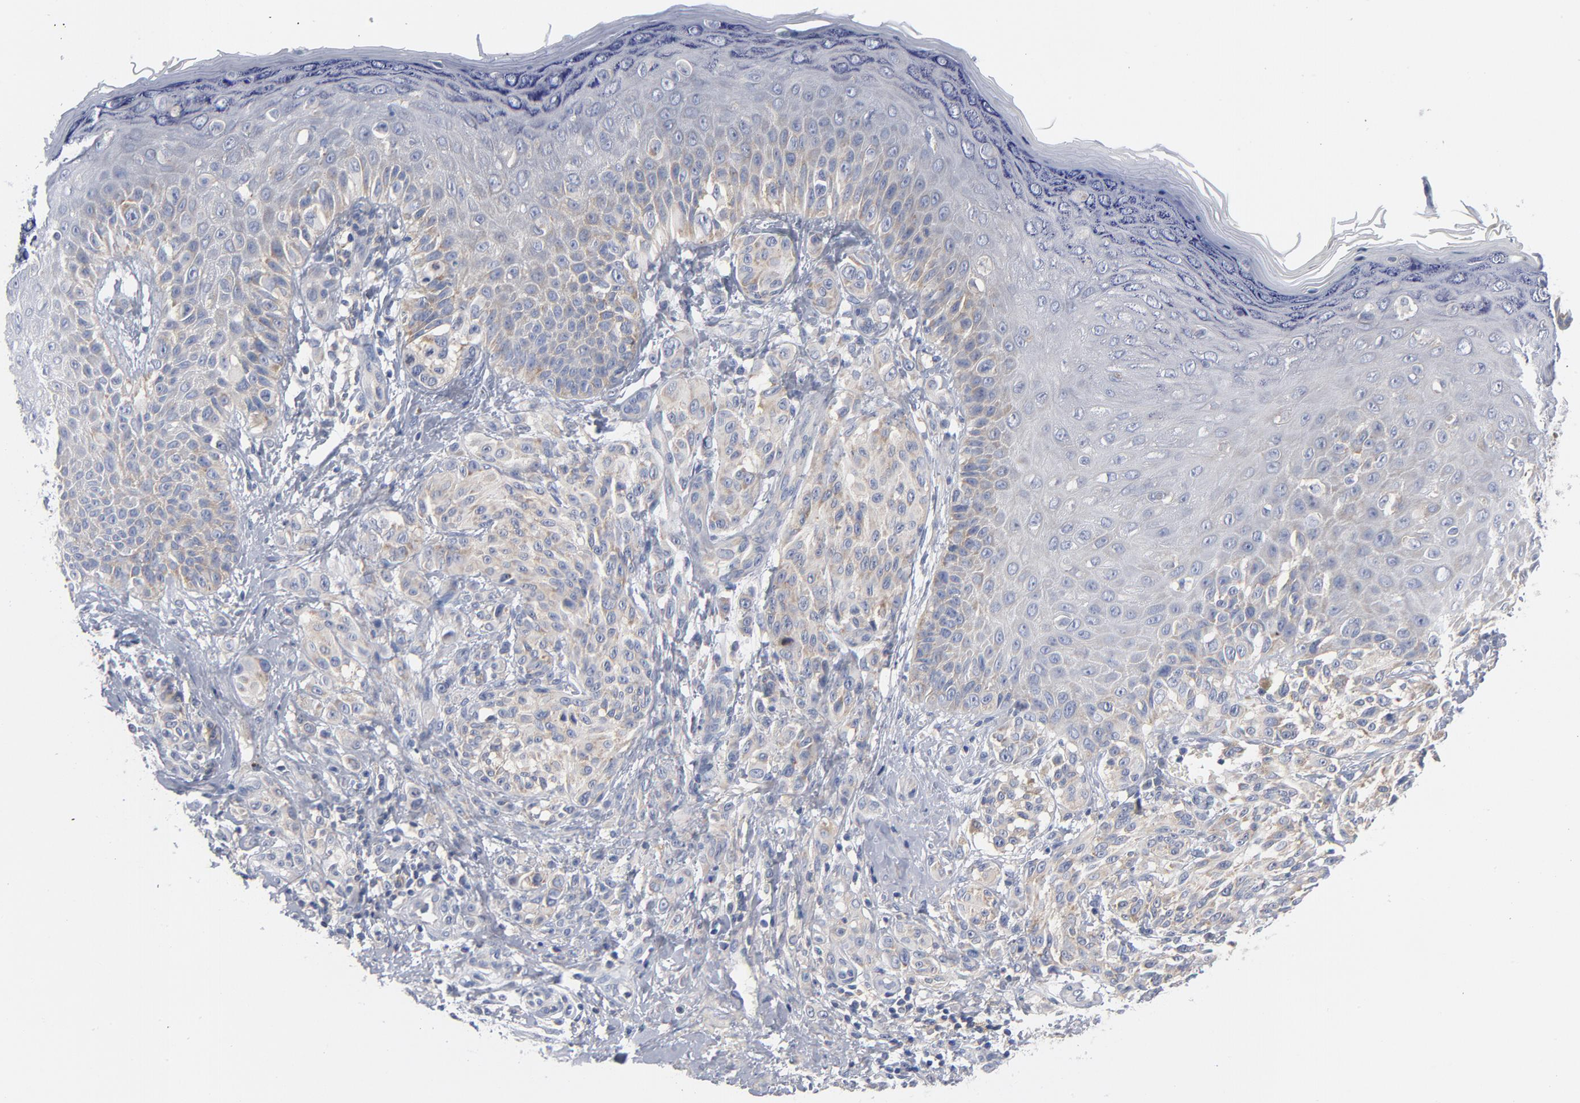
{"staining": {"intensity": "negative", "quantity": "none", "location": "none"}, "tissue": "melanoma", "cell_type": "Tumor cells", "image_type": "cancer", "snomed": [{"axis": "morphology", "description": "Malignant melanoma, NOS"}, {"axis": "topography", "description": "Skin"}], "caption": "A high-resolution photomicrograph shows immunohistochemistry staining of malignant melanoma, which demonstrates no significant expression in tumor cells.", "gene": "CD86", "patient": {"sex": "male", "age": 57}}